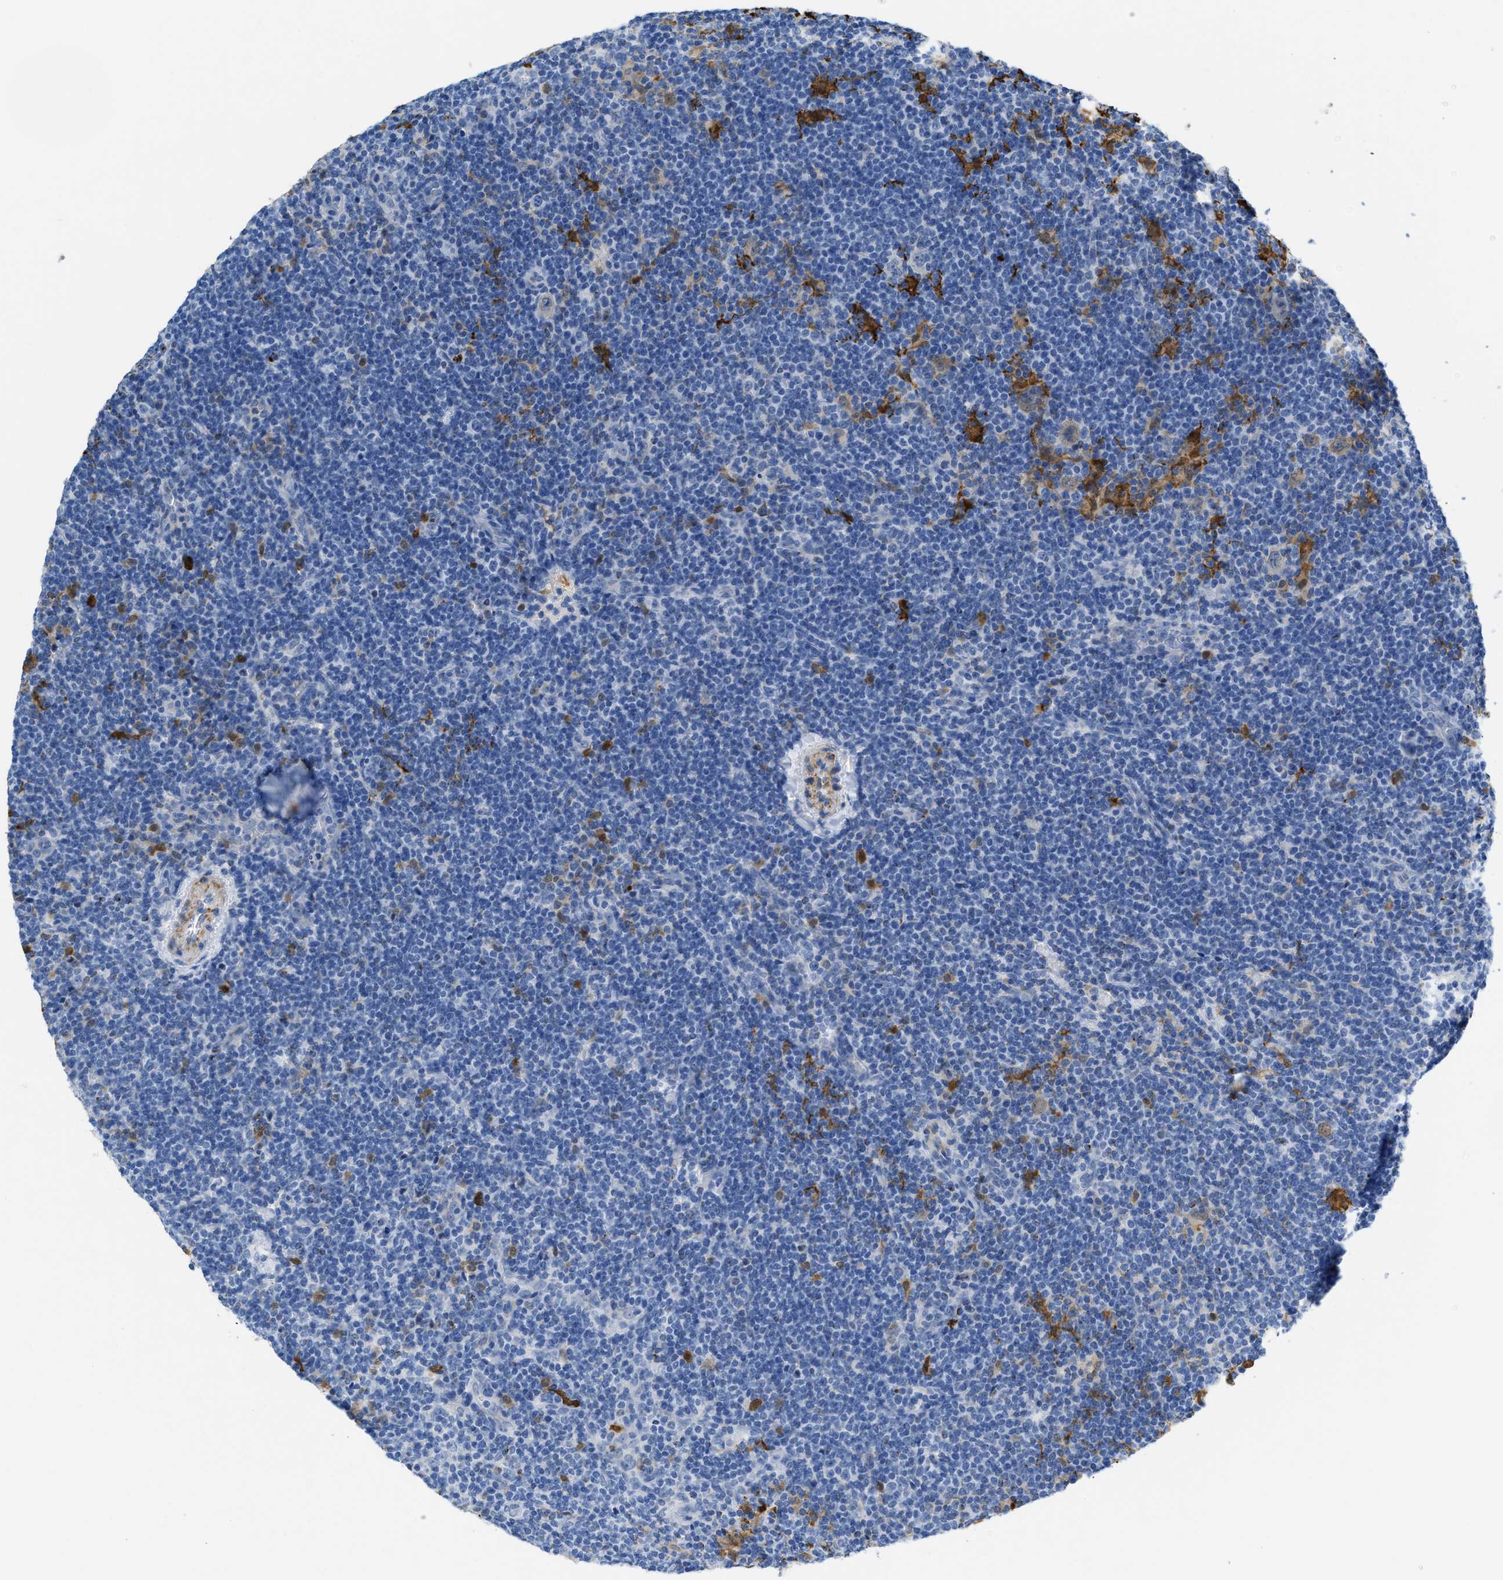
{"staining": {"intensity": "weak", "quantity": ">75%", "location": "cytoplasmic/membranous"}, "tissue": "lymphoma", "cell_type": "Tumor cells", "image_type": "cancer", "snomed": [{"axis": "morphology", "description": "Hodgkin's disease, NOS"}, {"axis": "topography", "description": "Lymph node"}], "caption": "Hodgkin's disease stained with a protein marker shows weak staining in tumor cells.", "gene": "SPEG", "patient": {"sex": "female", "age": 57}}